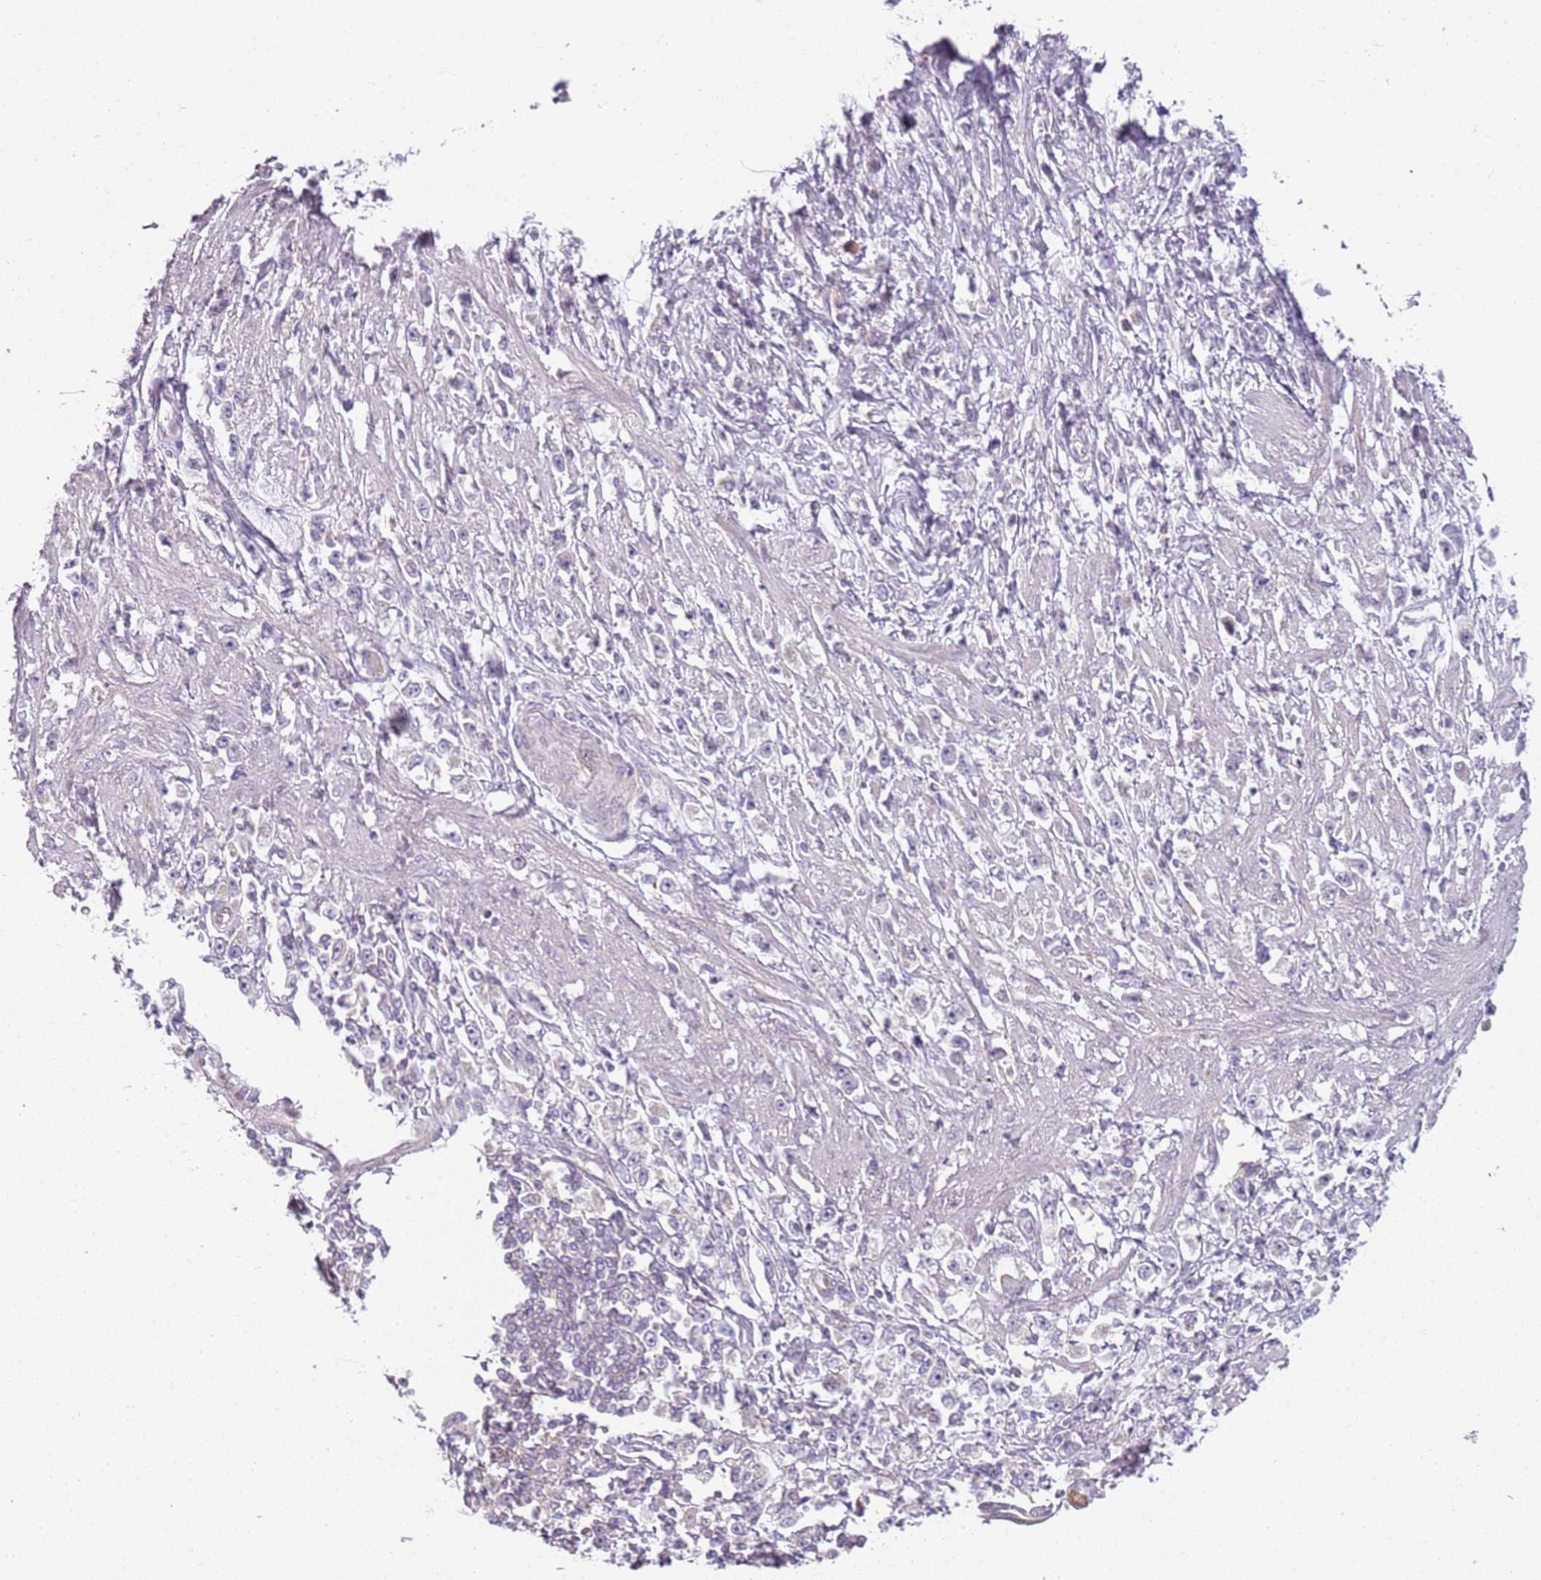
{"staining": {"intensity": "negative", "quantity": "none", "location": "none"}, "tissue": "stomach cancer", "cell_type": "Tumor cells", "image_type": "cancer", "snomed": [{"axis": "morphology", "description": "Adenocarcinoma, NOS"}, {"axis": "topography", "description": "Stomach"}], "caption": "Immunohistochemistry histopathology image of human stomach cancer stained for a protein (brown), which displays no positivity in tumor cells.", "gene": "DEFB116", "patient": {"sex": "female", "age": 59}}